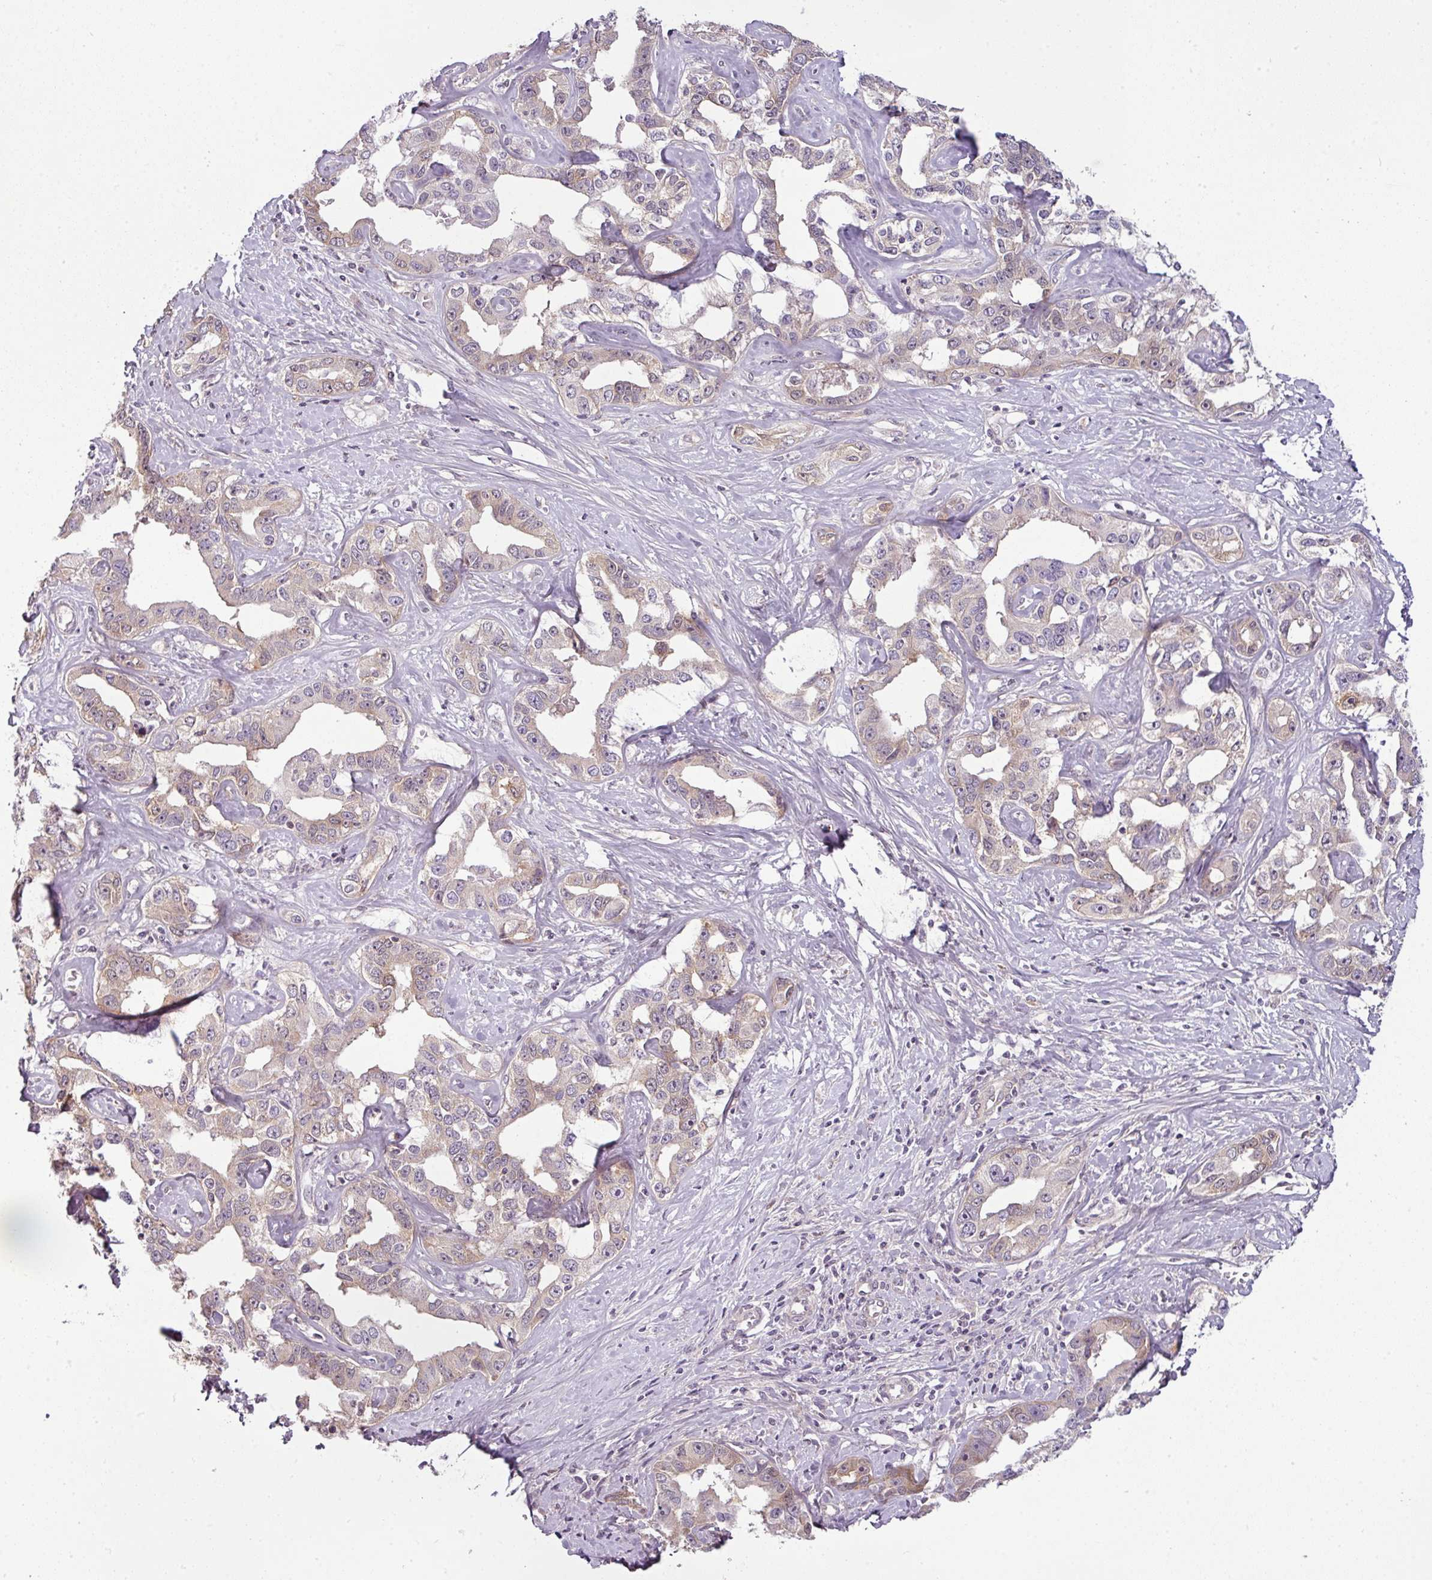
{"staining": {"intensity": "weak", "quantity": "25%-75%", "location": "cytoplasmic/membranous"}, "tissue": "liver cancer", "cell_type": "Tumor cells", "image_type": "cancer", "snomed": [{"axis": "morphology", "description": "Cholangiocarcinoma"}, {"axis": "topography", "description": "Liver"}], "caption": "Protein expression analysis of human liver cancer (cholangiocarcinoma) reveals weak cytoplasmic/membranous staining in approximately 25%-75% of tumor cells. (IHC, brightfield microscopy, high magnification).", "gene": "DERPC", "patient": {"sex": "male", "age": 59}}